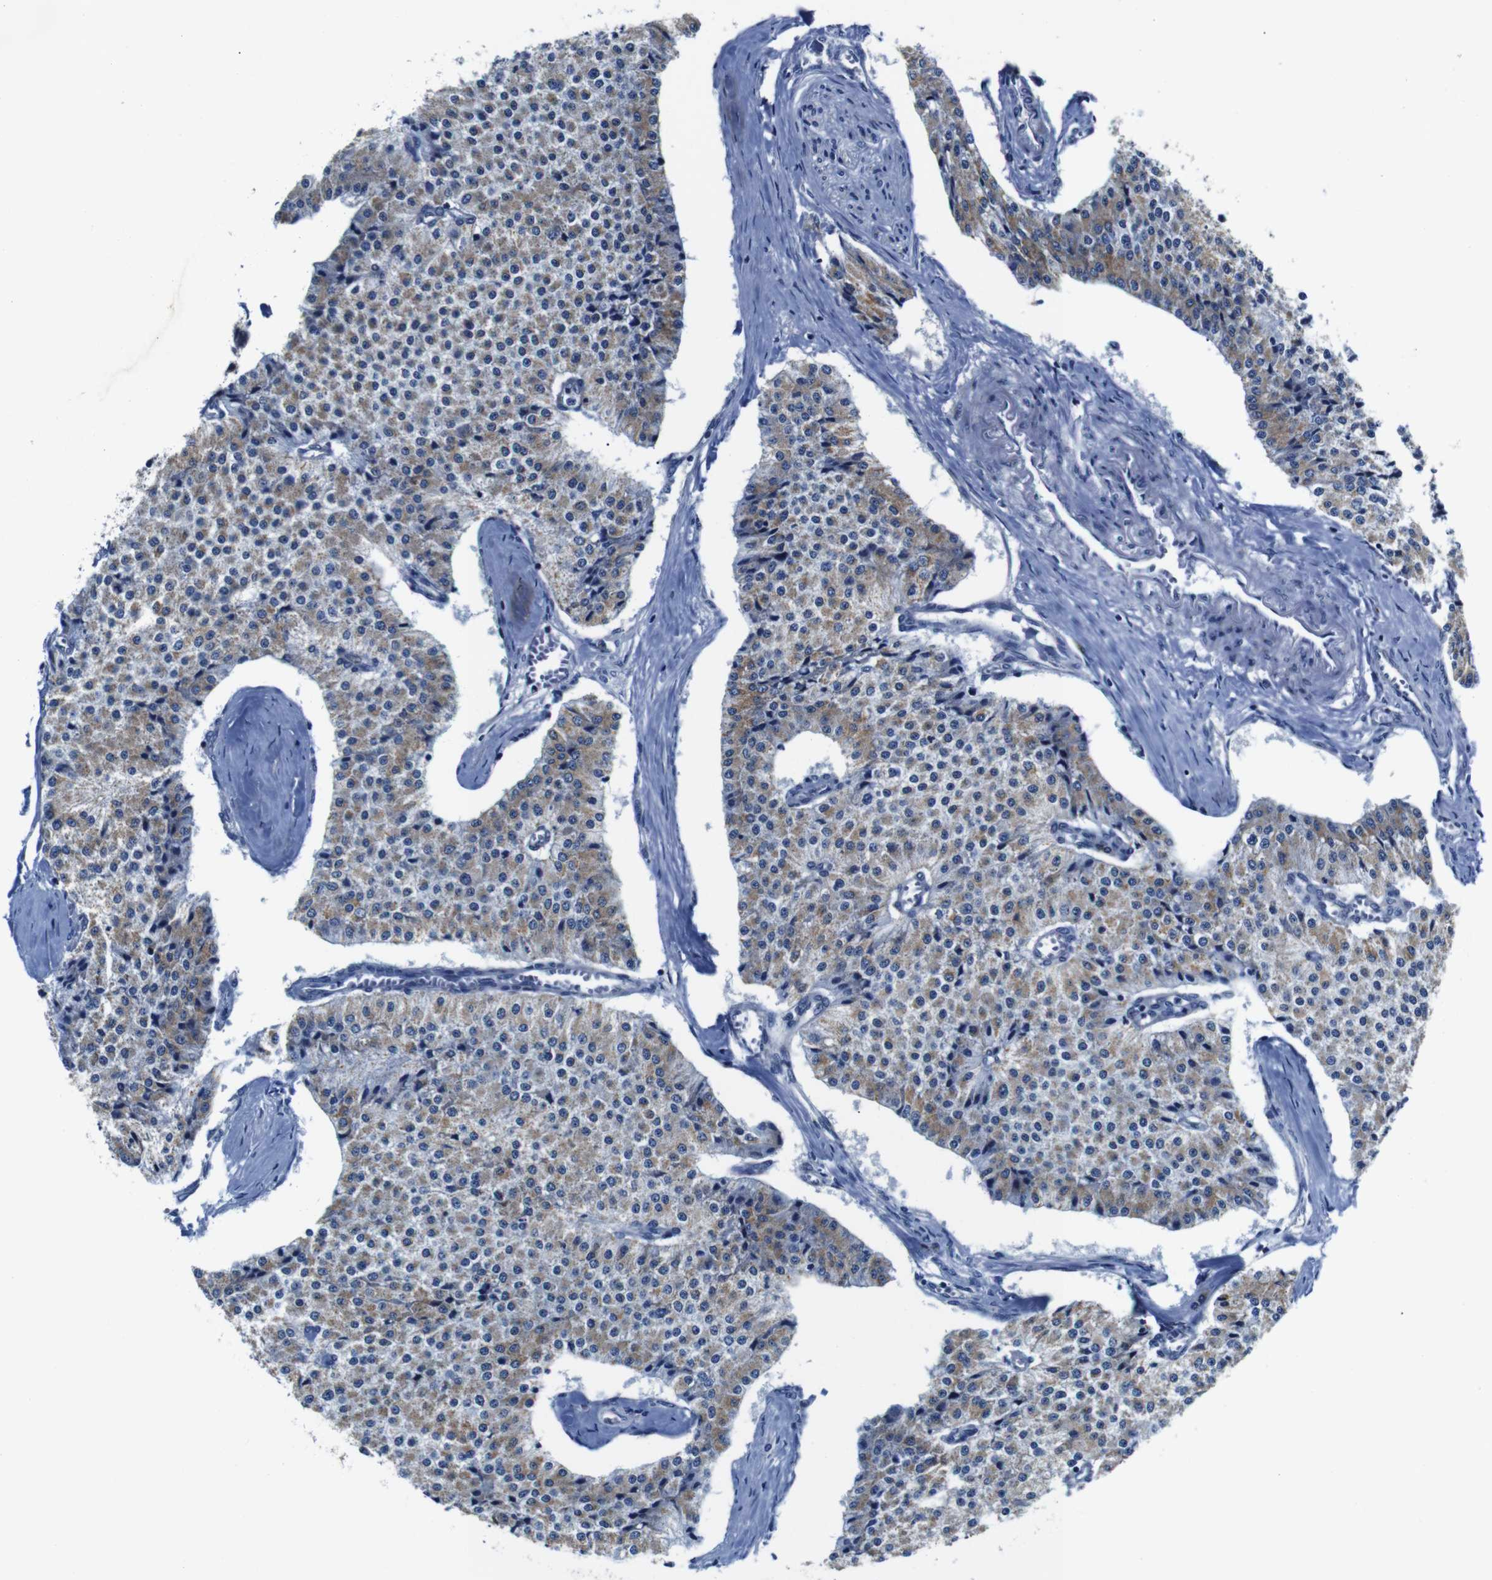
{"staining": {"intensity": "weak", "quantity": "25%-75%", "location": "cytoplasmic/membranous"}, "tissue": "carcinoid", "cell_type": "Tumor cells", "image_type": "cancer", "snomed": [{"axis": "morphology", "description": "Carcinoid, malignant, NOS"}, {"axis": "topography", "description": "Colon"}], "caption": "Carcinoid (malignant) stained for a protein demonstrates weak cytoplasmic/membranous positivity in tumor cells. The staining was performed using DAB (3,3'-diaminobenzidine), with brown indicating positive protein expression. Nuclei are stained blue with hematoxylin.", "gene": "SNX19", "patient": {"sex": "female", "age": 52}}